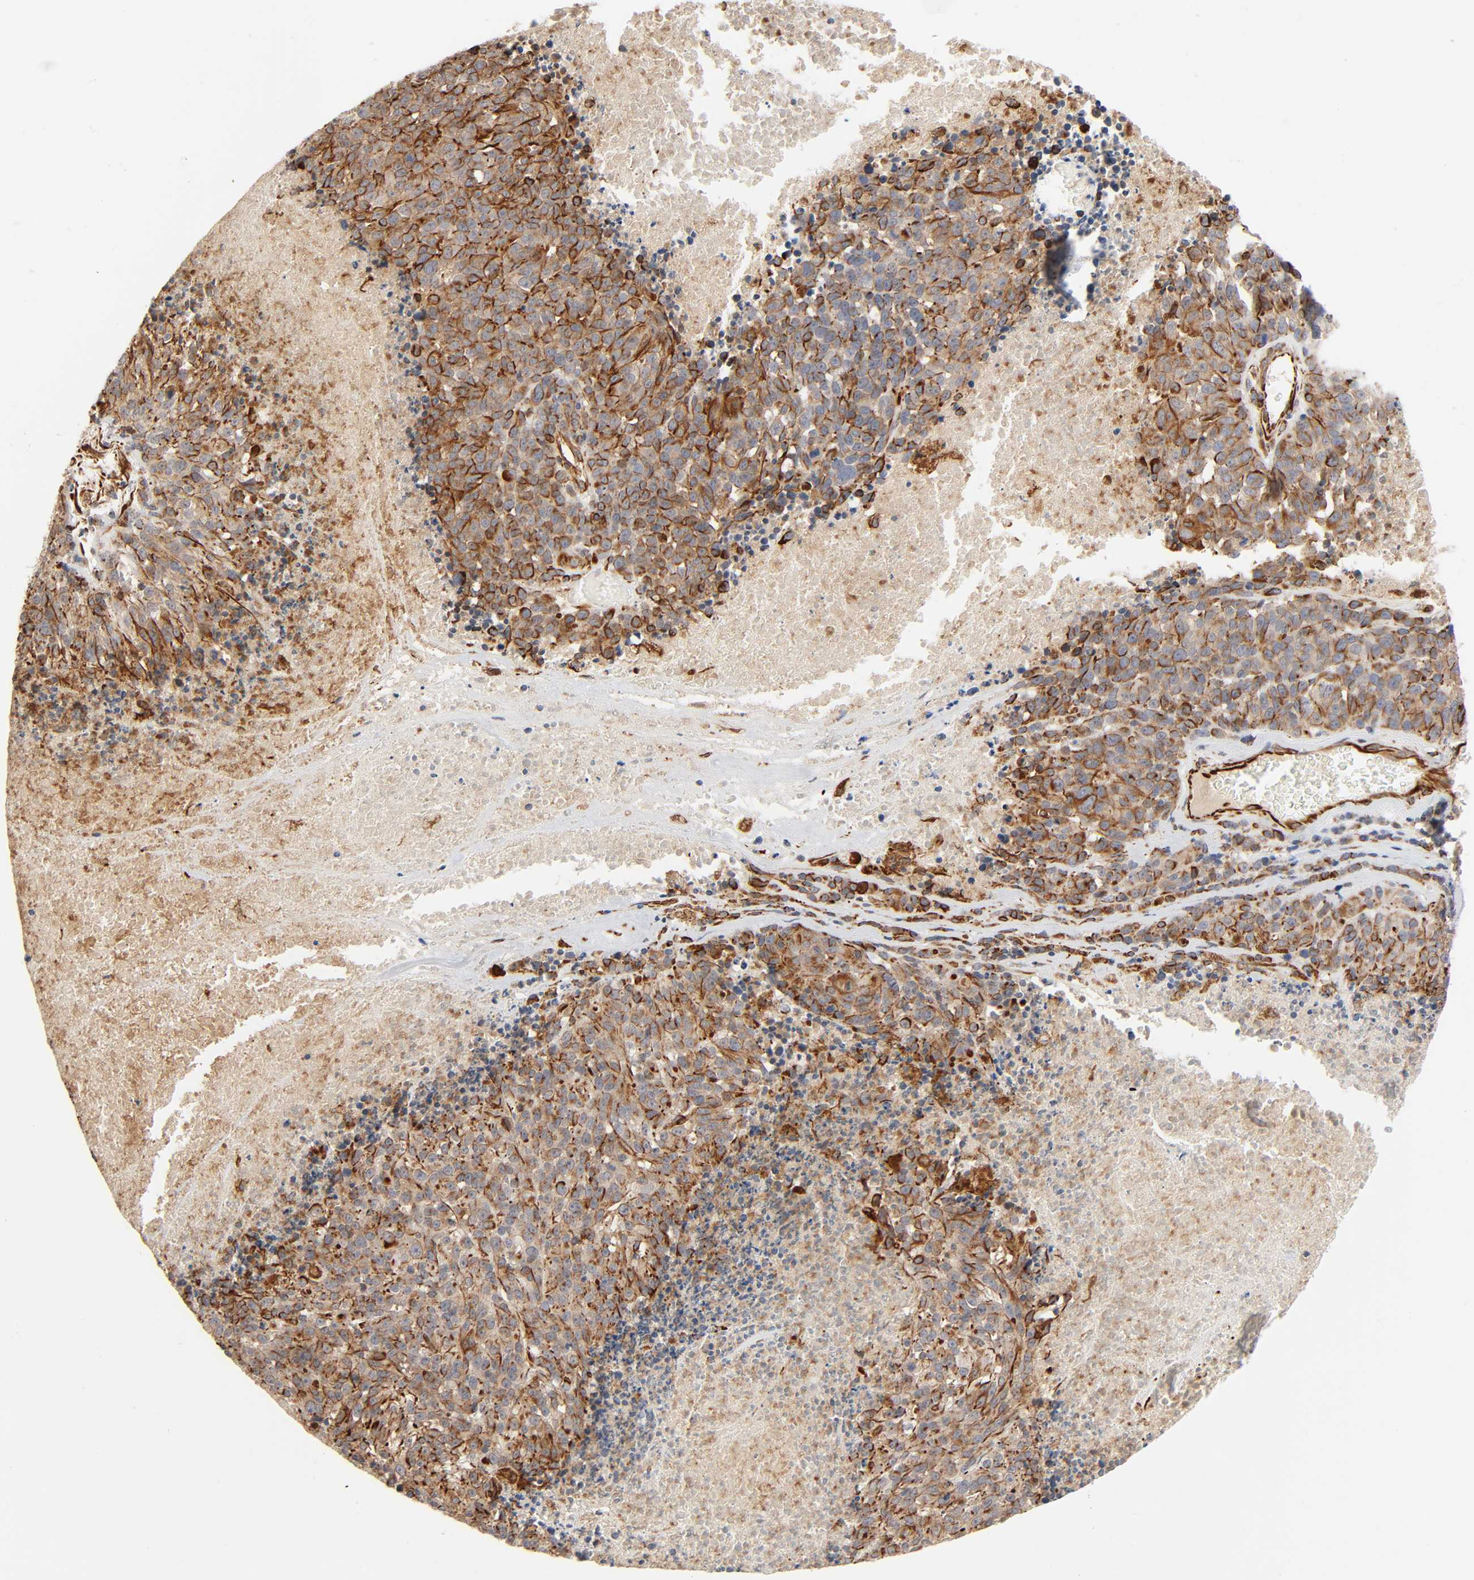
{"staining": {"intensity": "strong", "quantity": ">75%", "location": "cytoplasmic/membranous"}, "tissue": "melanoma", "cell_type": "Tumor cells", "image_type": "cancer", "snomed": [{"axis": "morphology", "description": "Malignant melanoma, Metastatic site"}, {"axis": "topography", "description": "Cerebral cortex"}], "caption": "Malignant melanoma (metastatic site) stained with a protein marker displays strong staining in tumor cells.", "gene": "REEP6", "patient": {"sex": "female", "age": 52}}